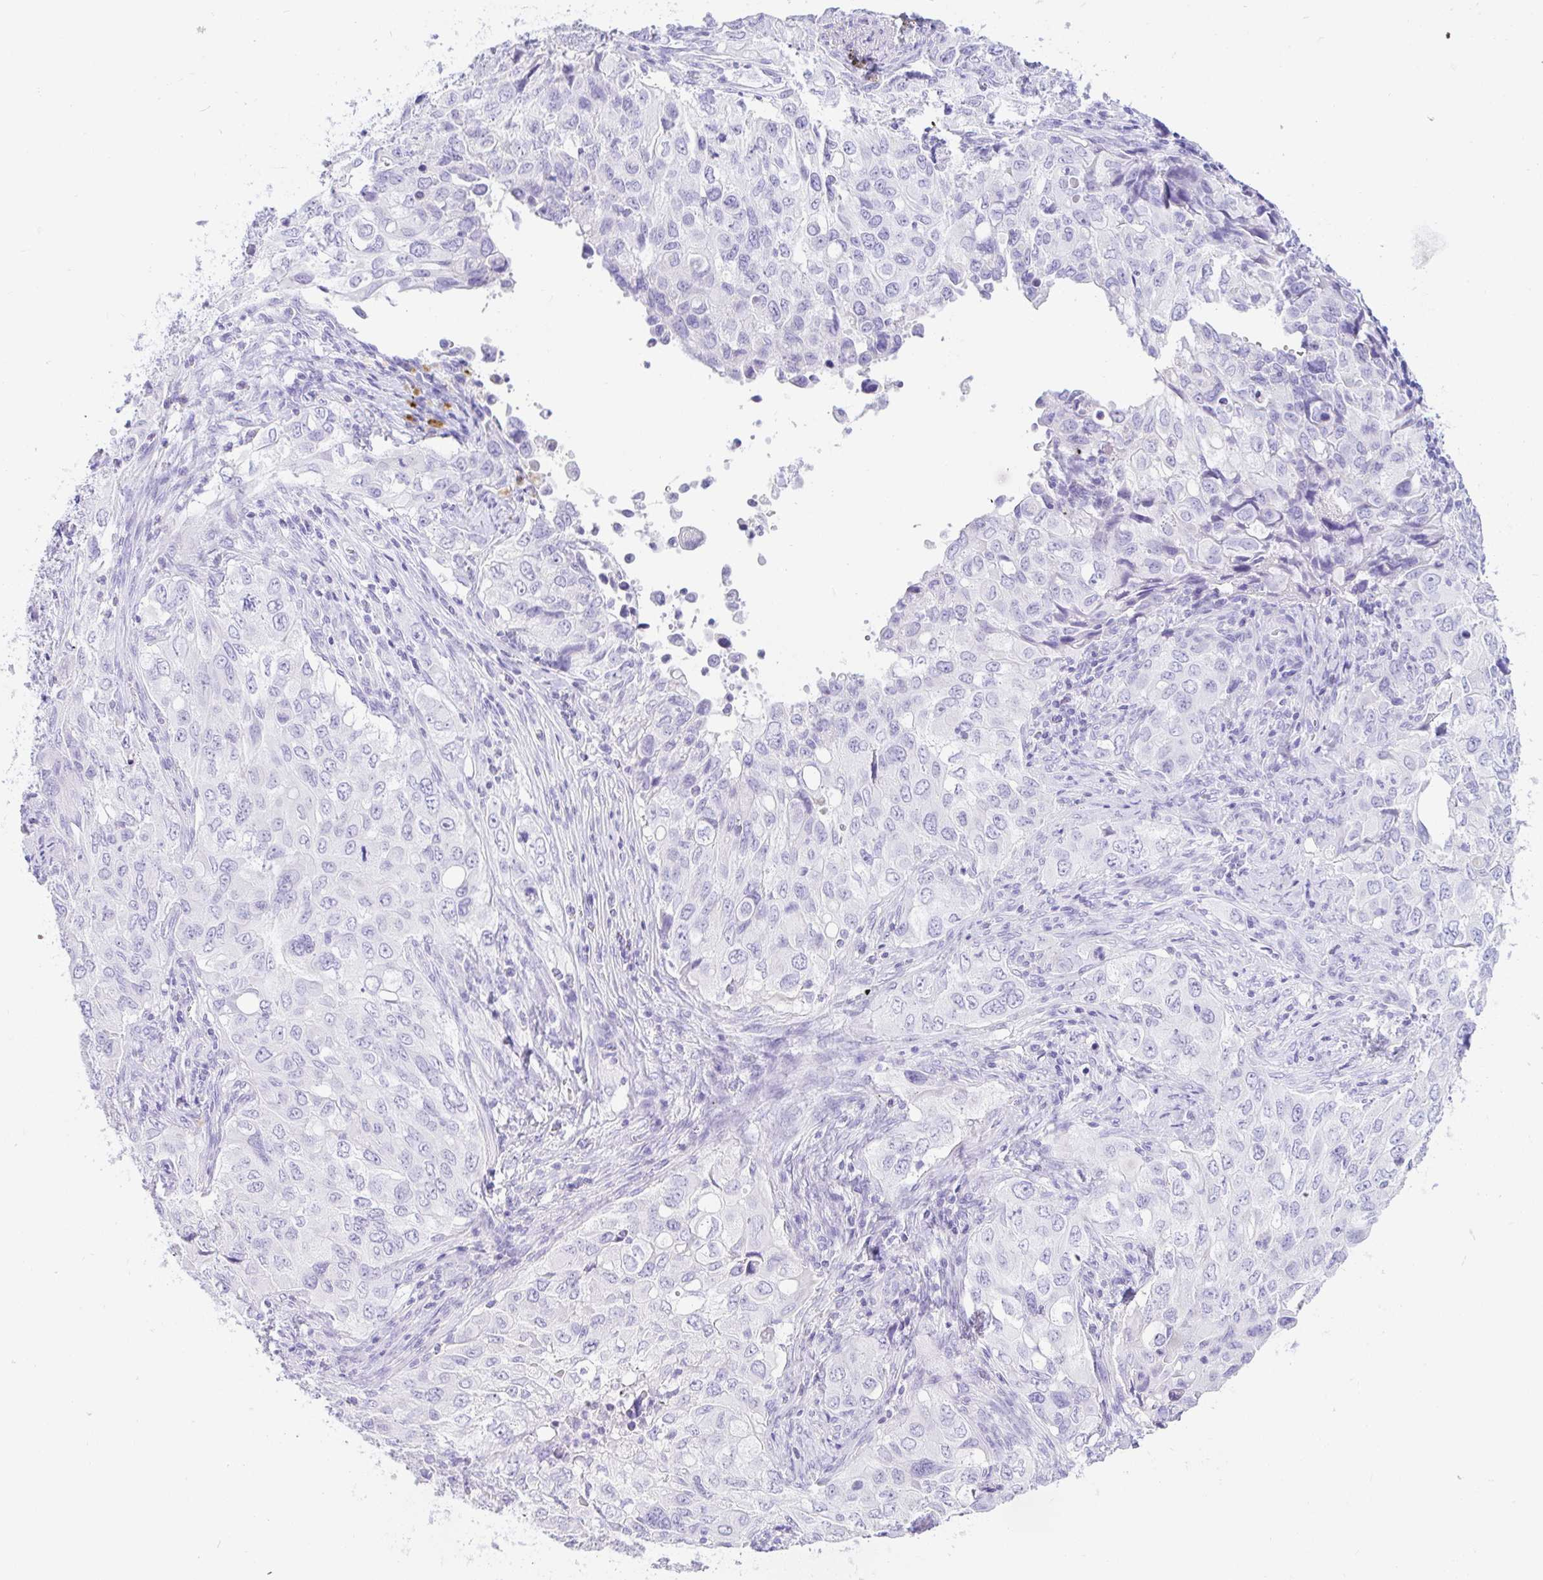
{"staining": {"intensity": "negative", "quantity": "none", "location": "none"}, "tissue": "lung cancer", "cell_type": "Tumor cells", "image_type": "cancer", "snomed": [{"axis": "morphology", "description": "Adenocarcinoma, NOS"}, {"axis": "morphology", "description": "Adenocarcinoma, metastatic, NOS"}, {"axis": "topography", "description": "Lymph node"}, {"axis": "topography", "description": "Lung"}], "caption": "High power microscopy image of an immunohistochemistry image of lung cancer (metastatic adenocarcinoma), revealing no significant positivity in tumor cells.", "gene": "PAX8", "patient": {"sex": "female", "age": 42}}